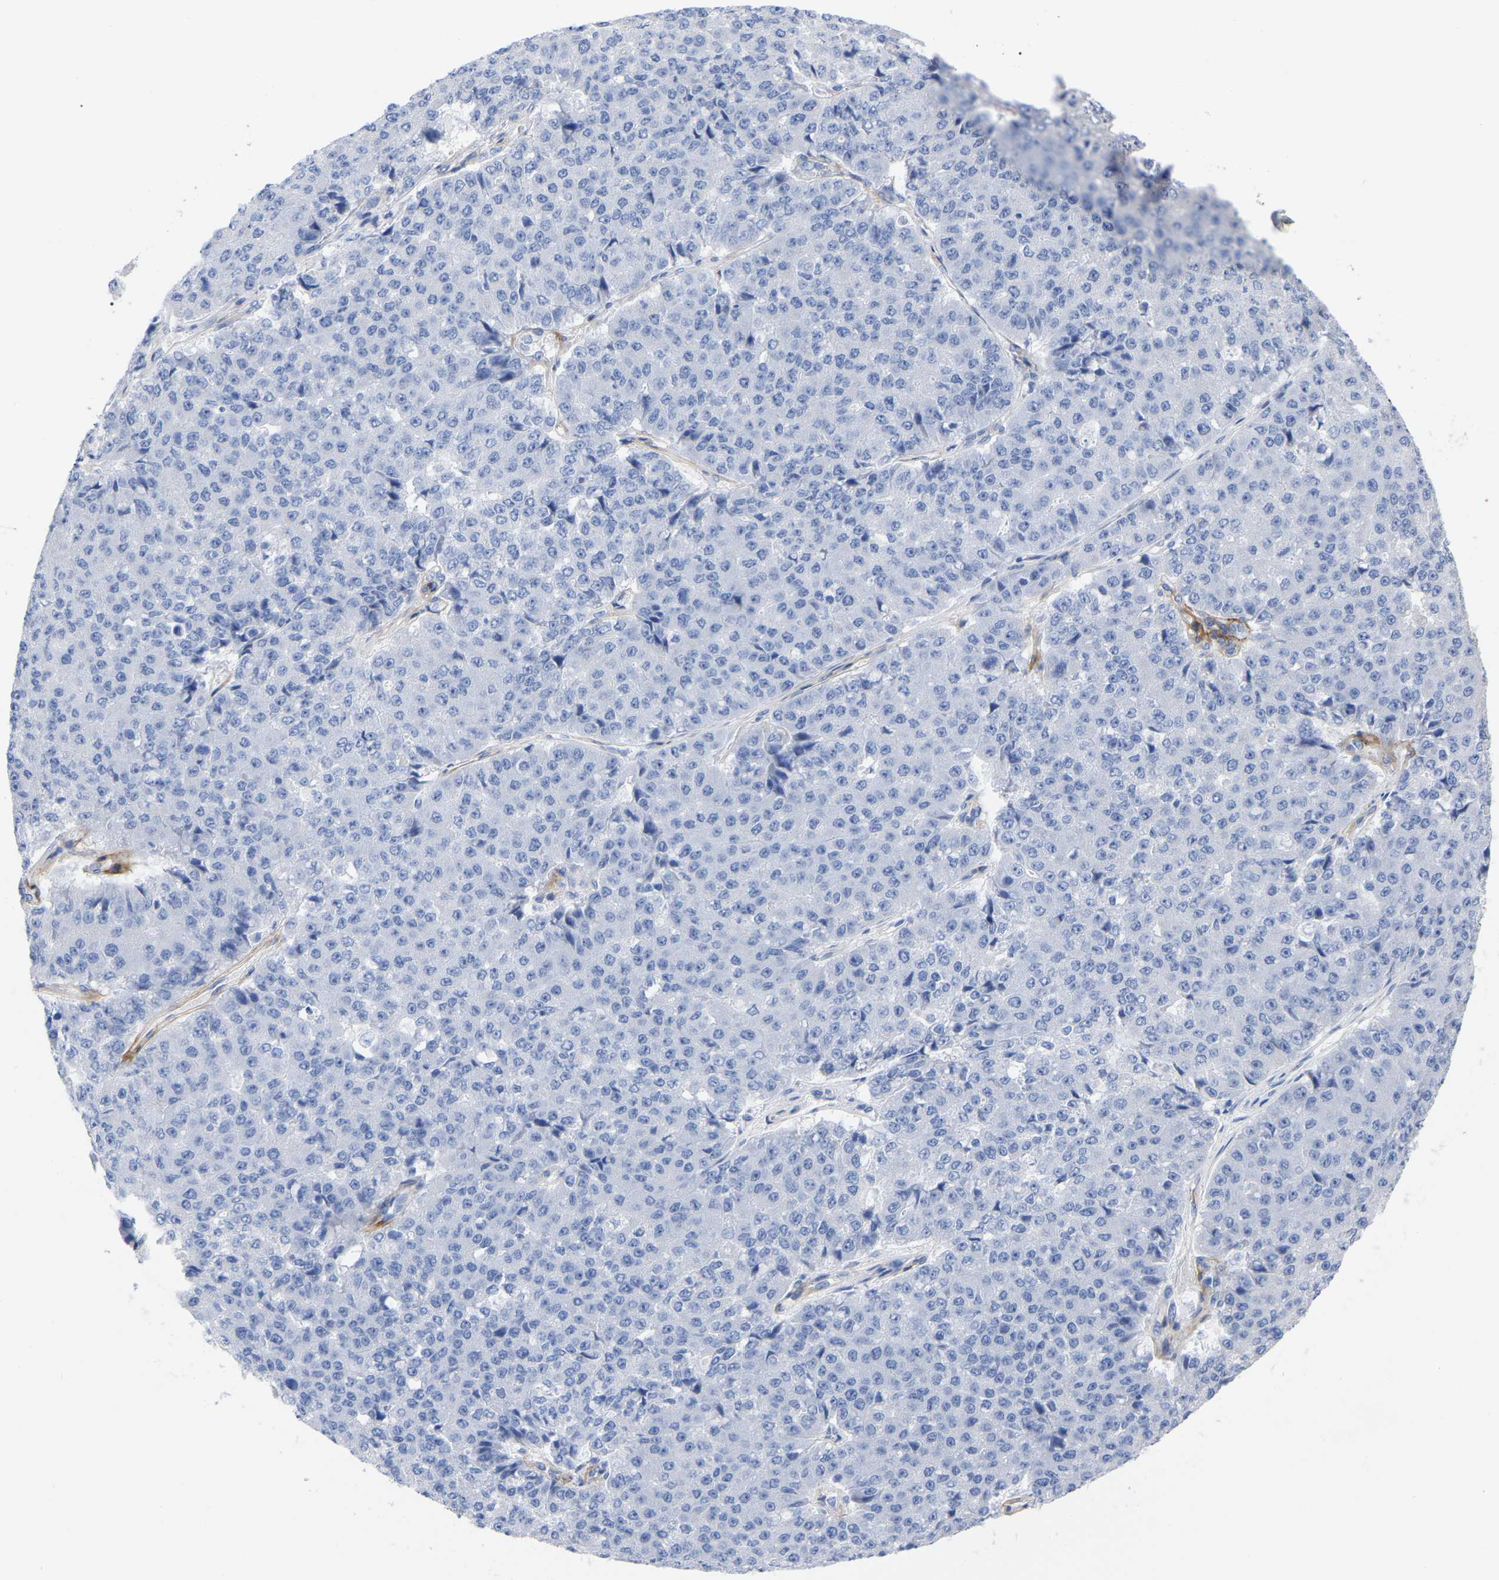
{"staining": {"intensity": "negative", "quantity": "none", "location": "none"}, "tissue": "pancreatic cancer", "cell_type": "Tumor cells", "image_type": "cancer", "snomed": [{"axis": "morphology", "description": "Adenocarcinoma, NOS"}, {"axis": "topography", "description": "Pancreas"}], "caption": "Pancreatic cancer (adenocarcinoma) stained for a protein using immunohistochemistry exhibits no expression tumor cells.", "gene": "HAPLN1", "patient": {"sex": "male", "age": 50}}